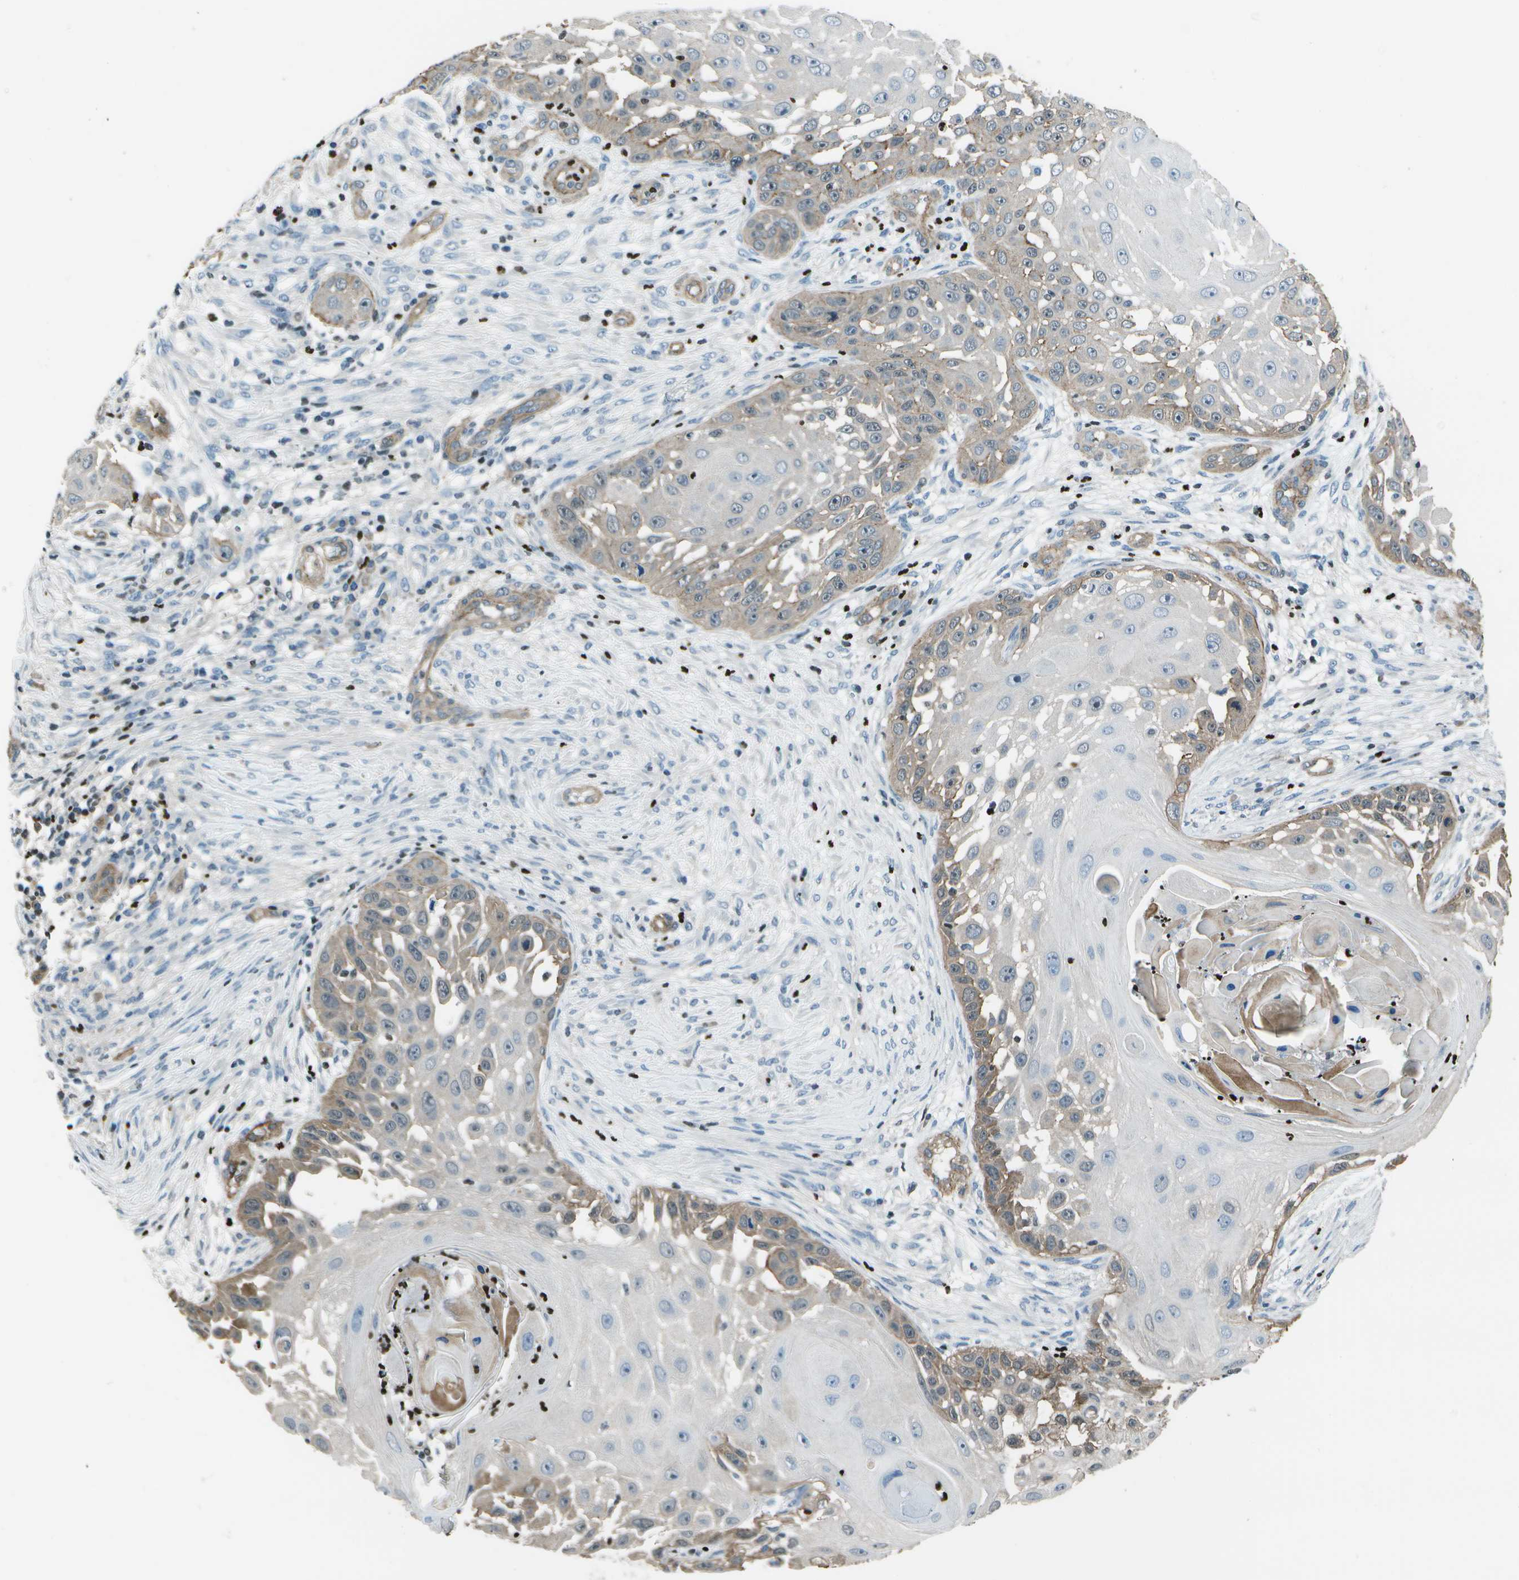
{"staining": {"intensity": "moderate", "quantity": "<25%", "location": "cytoplasmic/membranous"}, "tissue": "skin cancer", "cell_type": "Tumor cells", "image_type": "cancer", "snomed": [{"axis": "morphology", "description": "Squamous cell carcinoma, NOS"}, {"axis": "topography", "description": "Skin"}], "caption": "Human skin cancer (squamous cell carcinoma) stained with a brown dye displays moderate cytoplasmic/membranous positive expression in approximately <25% of tumor cells.", "gene": "PDLIM1", "patient": {"sex": "female", "age": 44}}